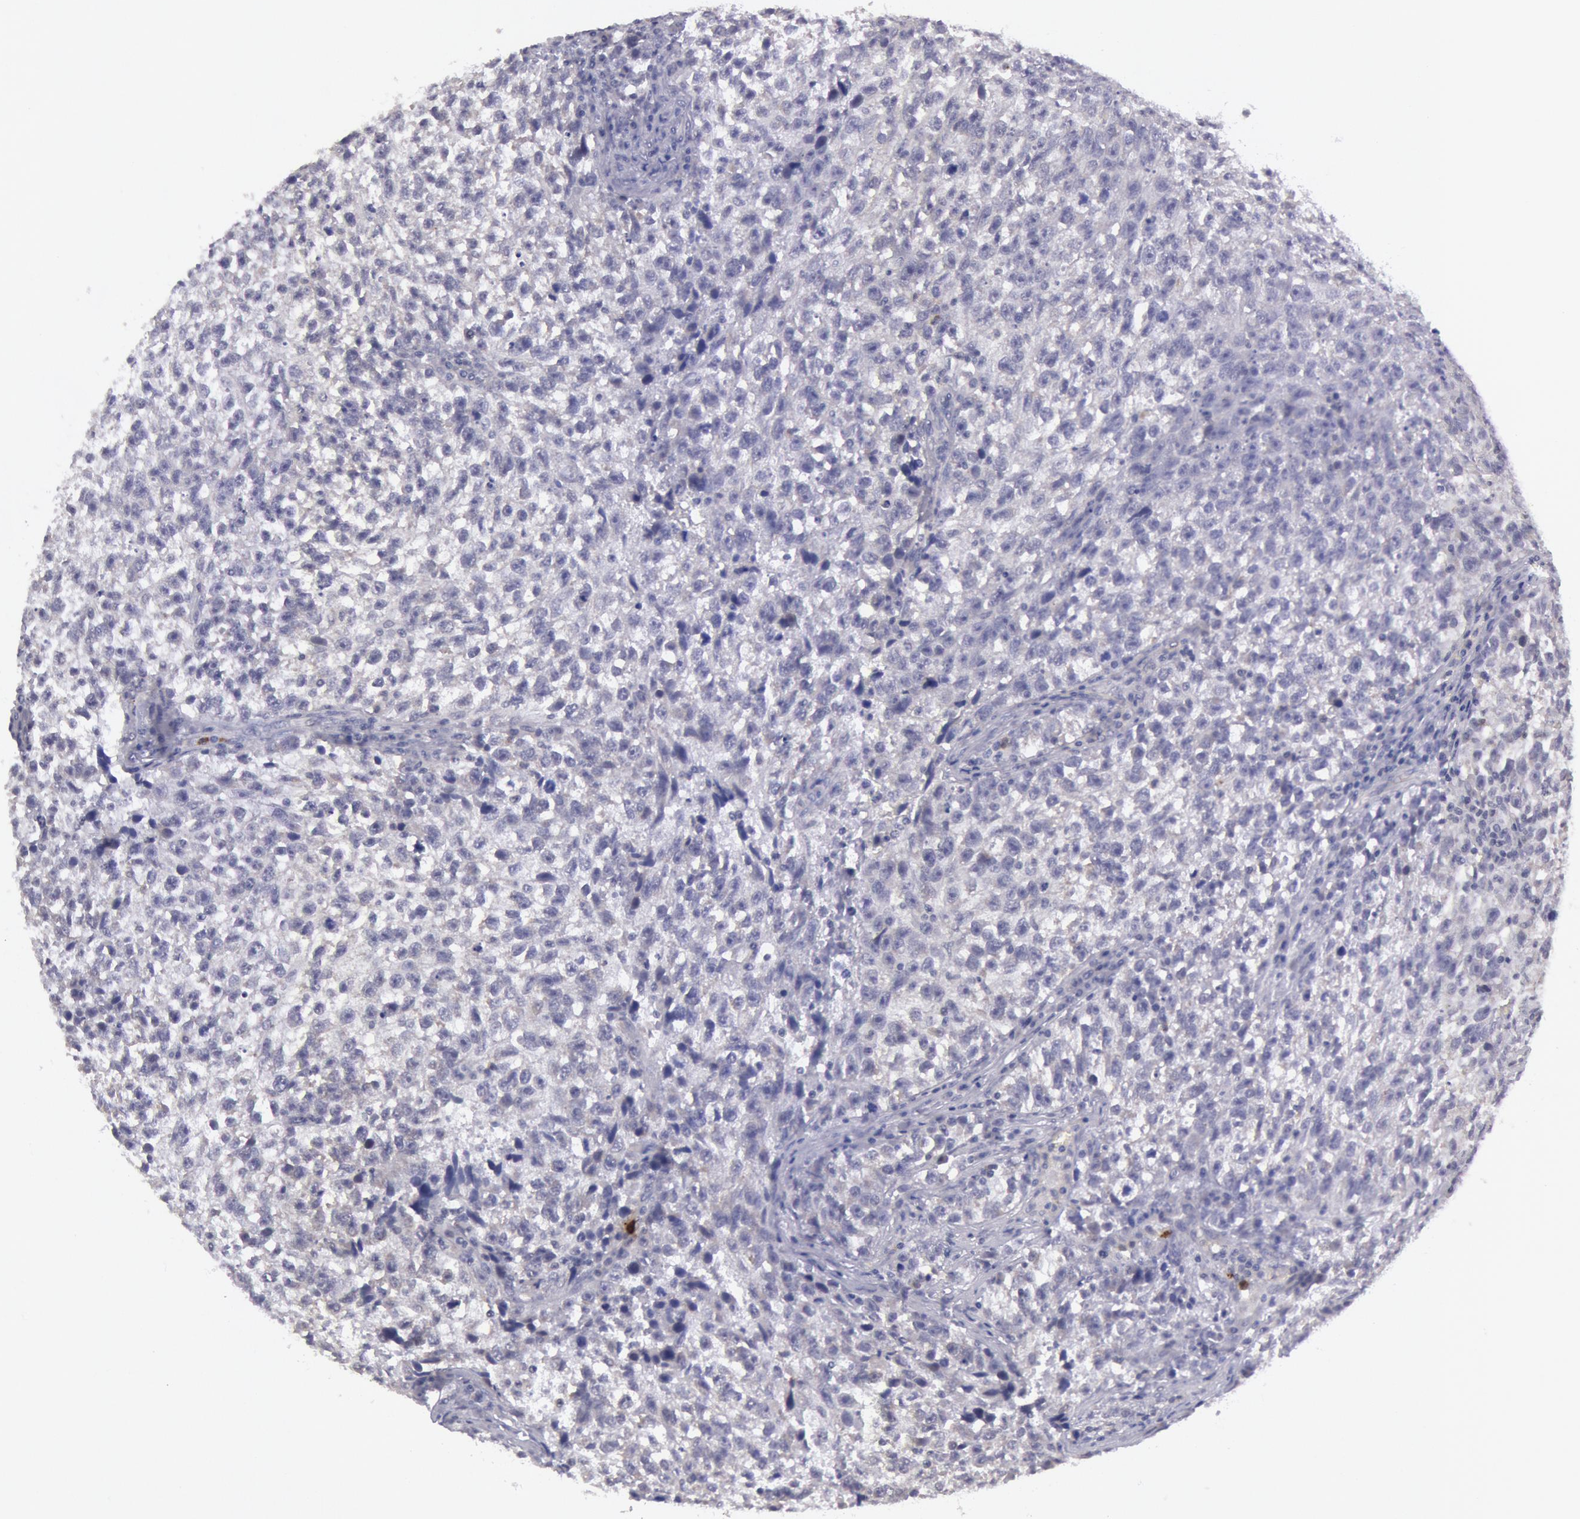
{"staining": {"intensity": "negative", "quantity": "none", "location": "none"}, "tissue": "testis cancer", "cell_type": "Tumor cells", "image_type": "cancer", "snomed": [{"axis": "morphology", "description": "Seminoma, NOS"}, {"axis": "topography", "description": "Testis"}], "caption": "Tumor cells show no significant protein staining in testis cancer (seminoma).", "gene": "KDM6A", "patient": {"sex": "male", "age": 38}}